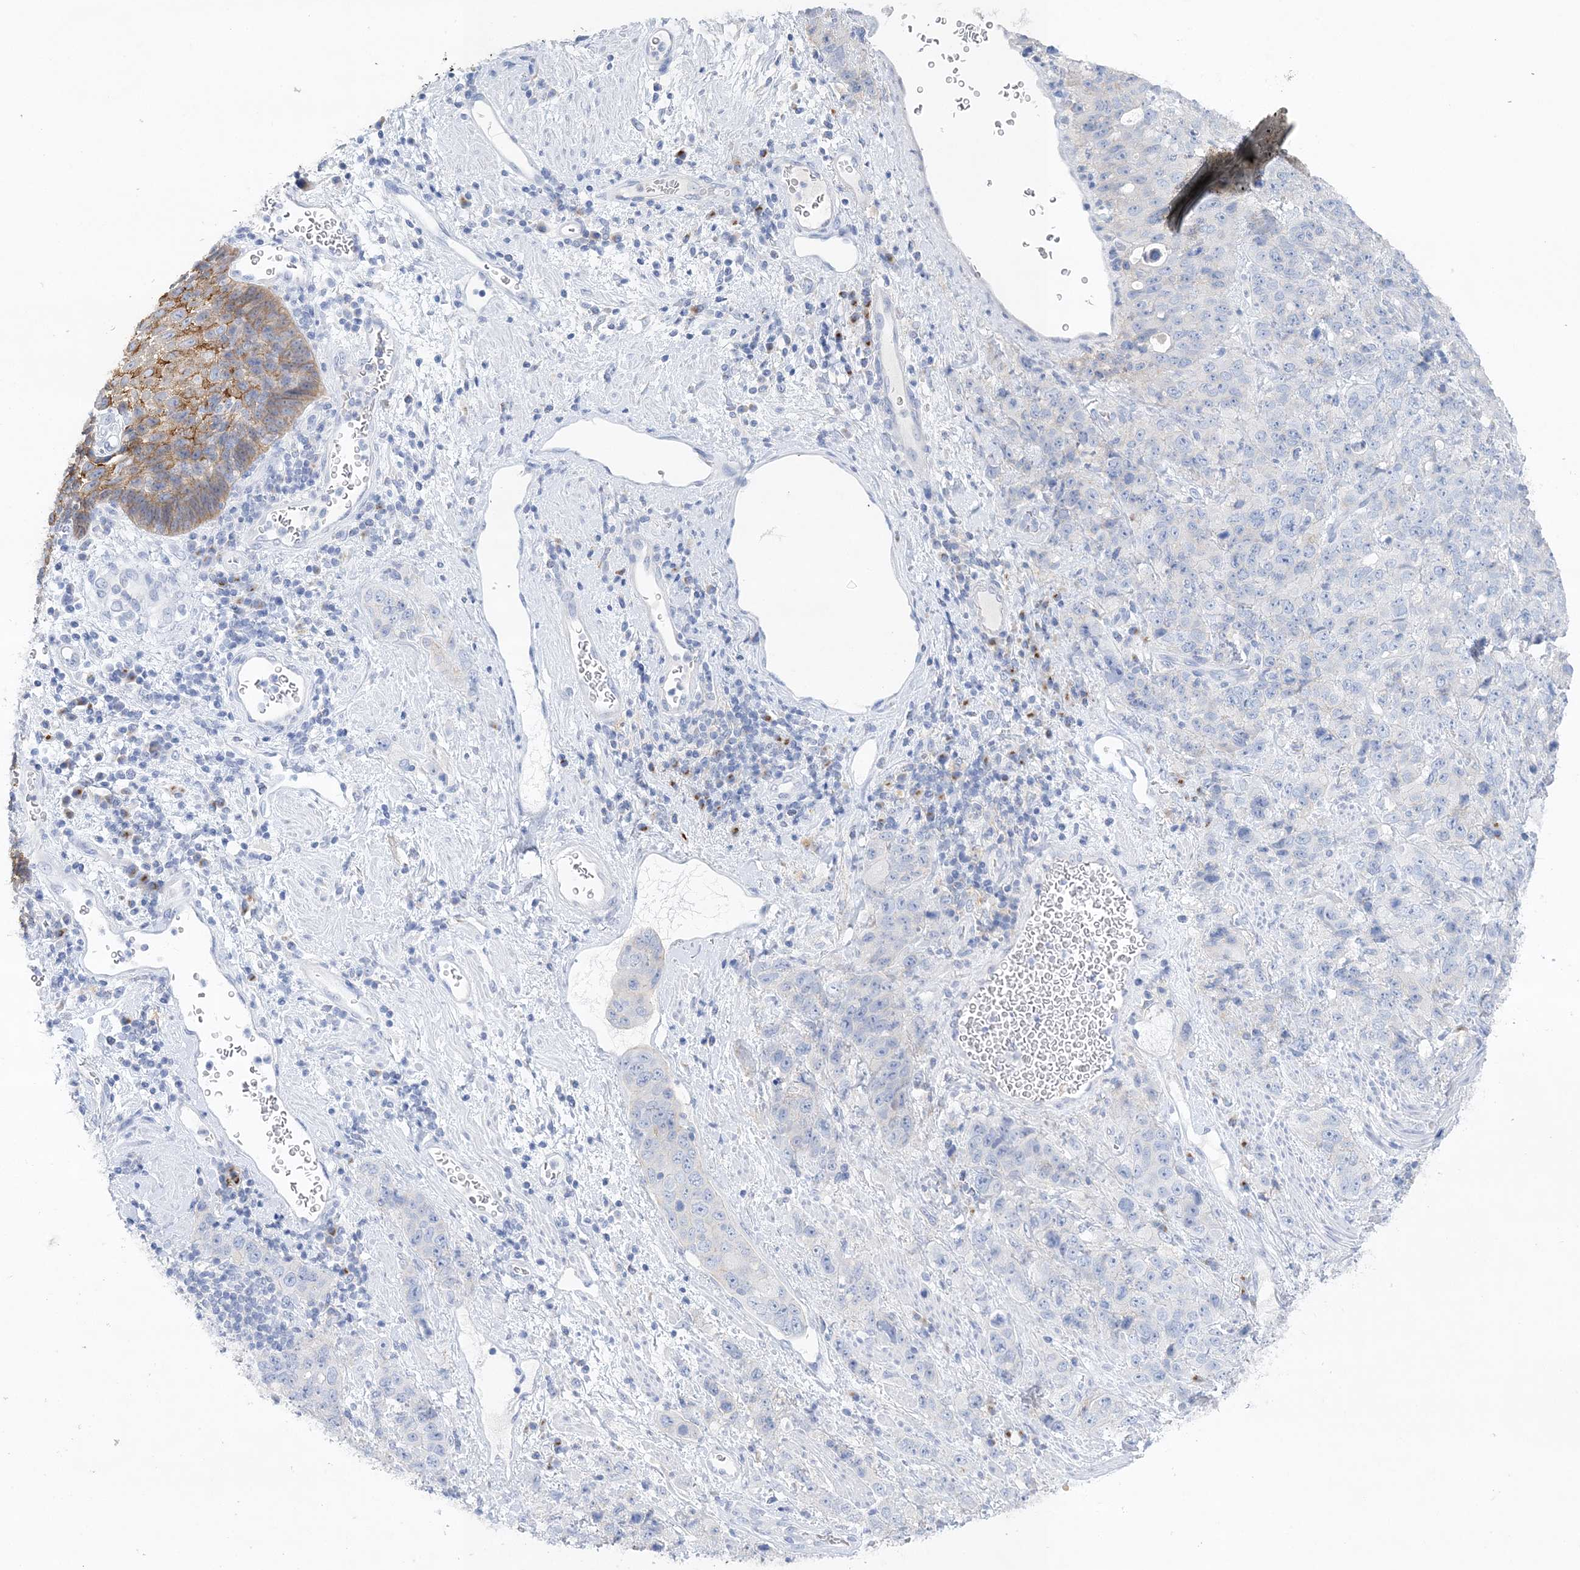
{"staining": {"intensity": "weak", "quantity": "<25%", "location": "cytoplasmic/membranous"}, "tissue": "stomach cancer", "cell_type": "Tumor cells", "image_type": "cancer", "snomed": [{"axis": "morphology", "description": "Adenocarcinoma, NOS"}, {"axis": "topography", "description": "Stomach"}], "caption": "Stomach cancer was stained to show a protein in brown. There is no significant positivity in tumor cells.", "gene": "SLC5A6", "patient": {"sex": "male", "age": 48}}